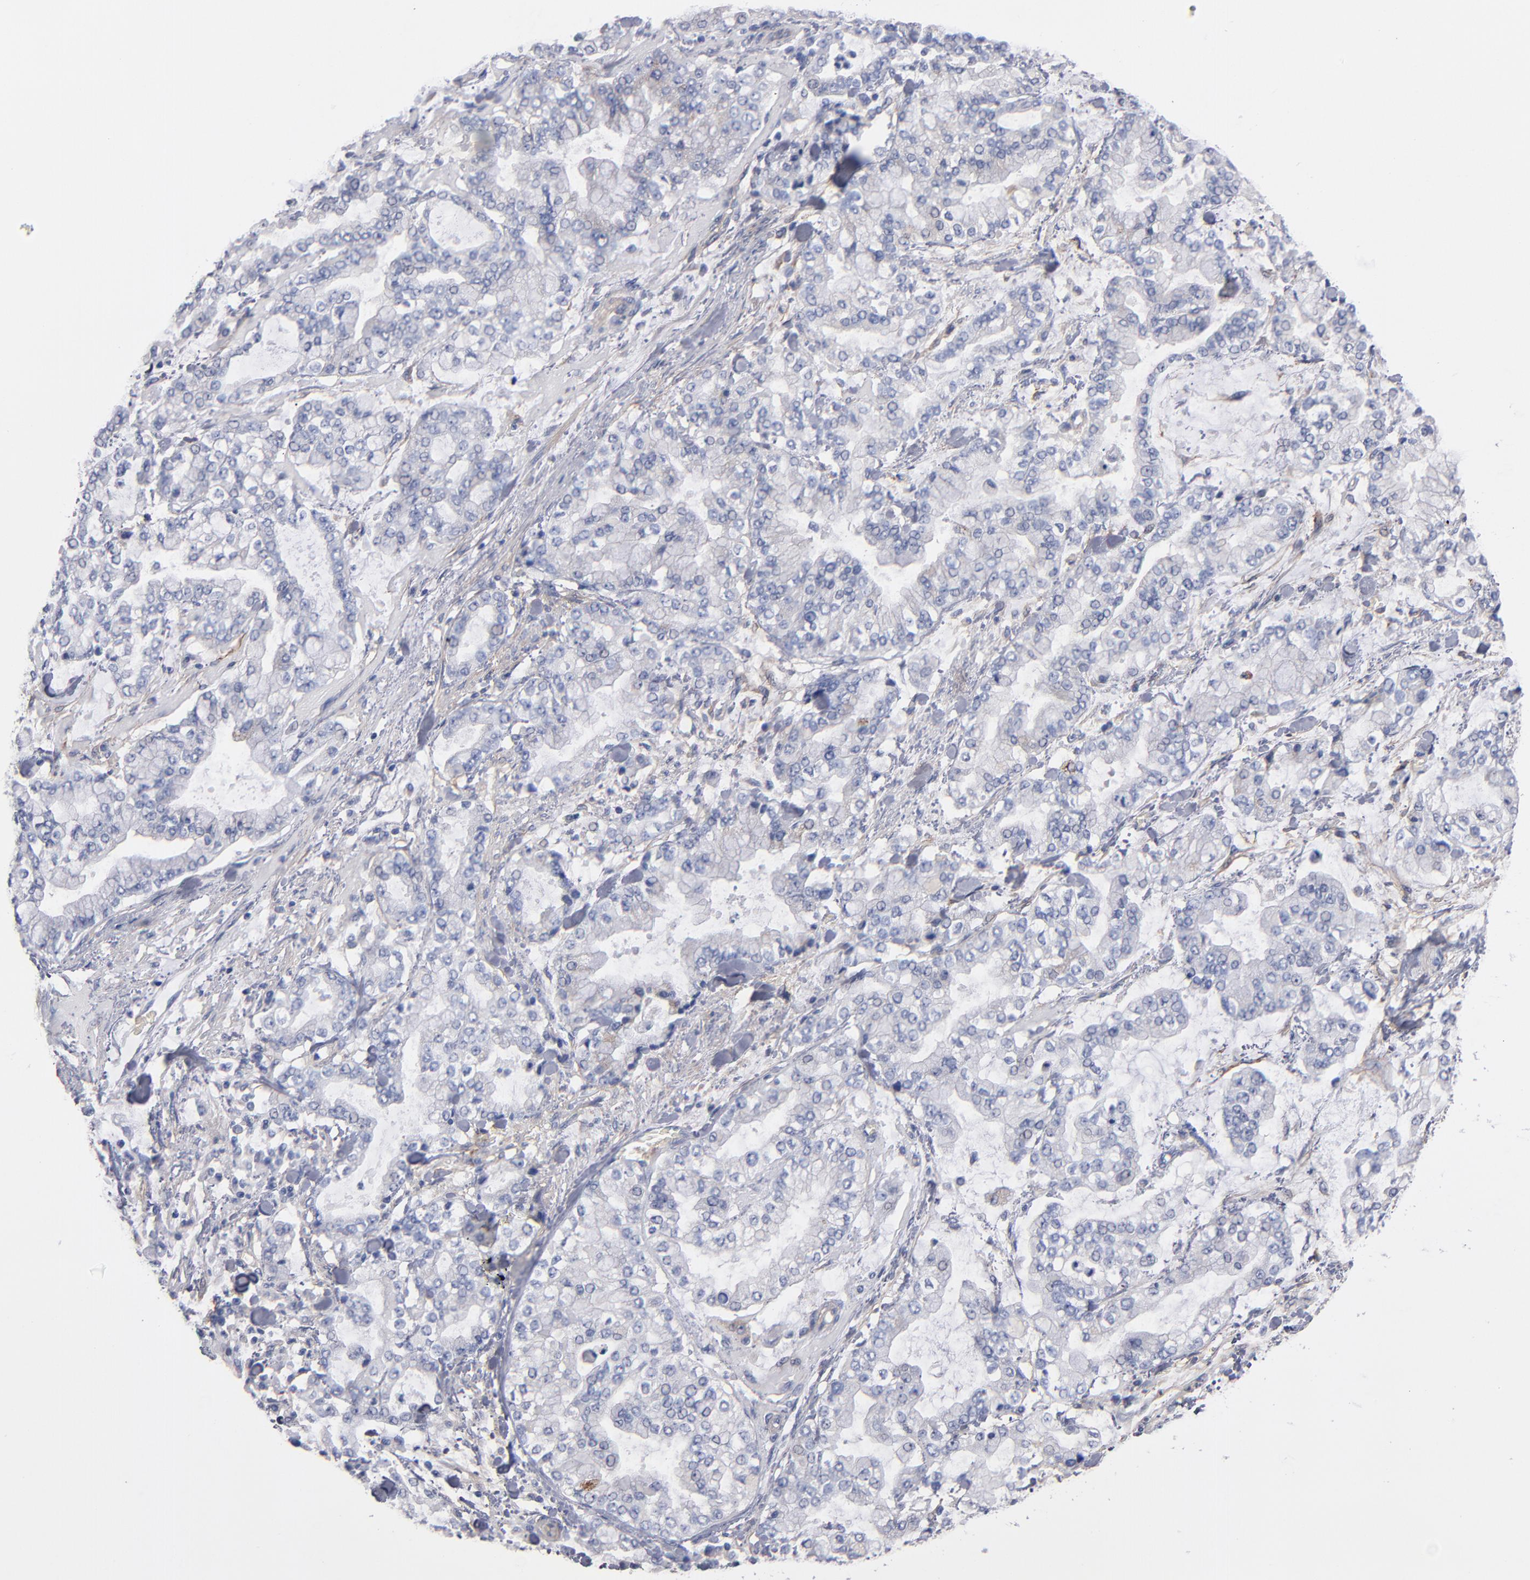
{"staining": {"intensity": "negative", "quantity": "none", "location": "none"}, "tissue": "stomach cancer", "cell_type": "Tumor cells", "image_type": "cancer", "snomed": [{"axis": "morphology", "description": "Normal tissue, NOS"}, {"axis": "morphology", "description": "Adenocarcinoma, NOS"}, {"axis": "topography", "description": "Stomach, upper"}, {"axis": "topography", "description": "Stomach"}], "caption": "The immunohistochemistry image has no significant expression in tumor cells of stomach cancer tissue.", "gene": "PLSCR4", "patient": {"sex": "male", "age": 76}}